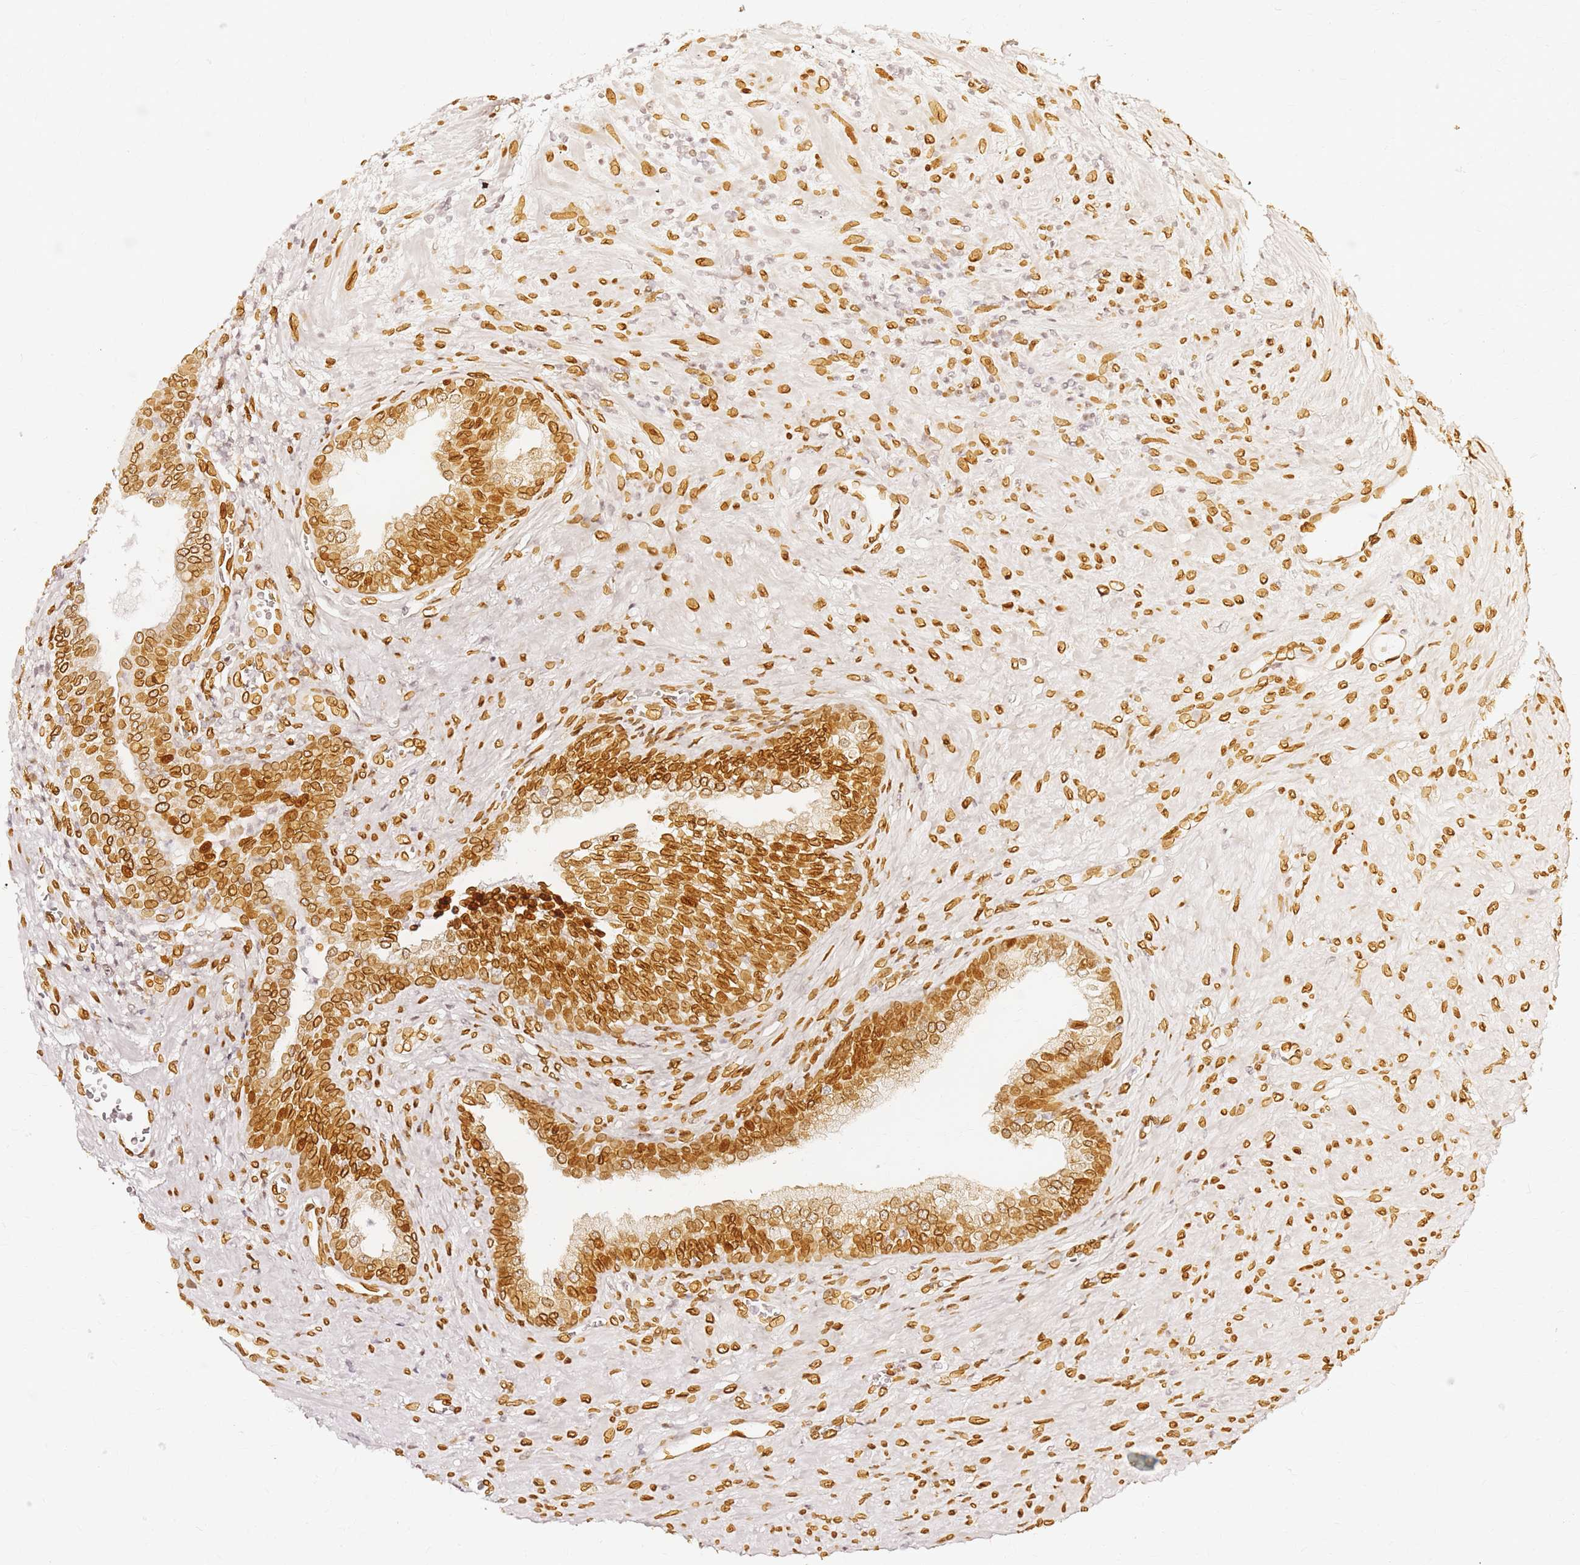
{"staining": {"intensity": "strong", "quantity": ">75%", "location": "cytoplasmic/membranous,nuclear"}, "tissue": "prostate", "cell_type": "Glandular cells", "image_type": "normal", "snomed": [{"axis": "morphology", "description": "Normal tissue, NOS"}, {"axis": "topography", "description": "Prostate"}], "caption": "An image showing strong cytoplasmic/membranous,nuclear positivity in about >75% of glandular cells in normal prostate, as visualized by brown immunohistochemical staining.", "gene": "C6orf141", "patient": {"sex": "male", "age": 76}}